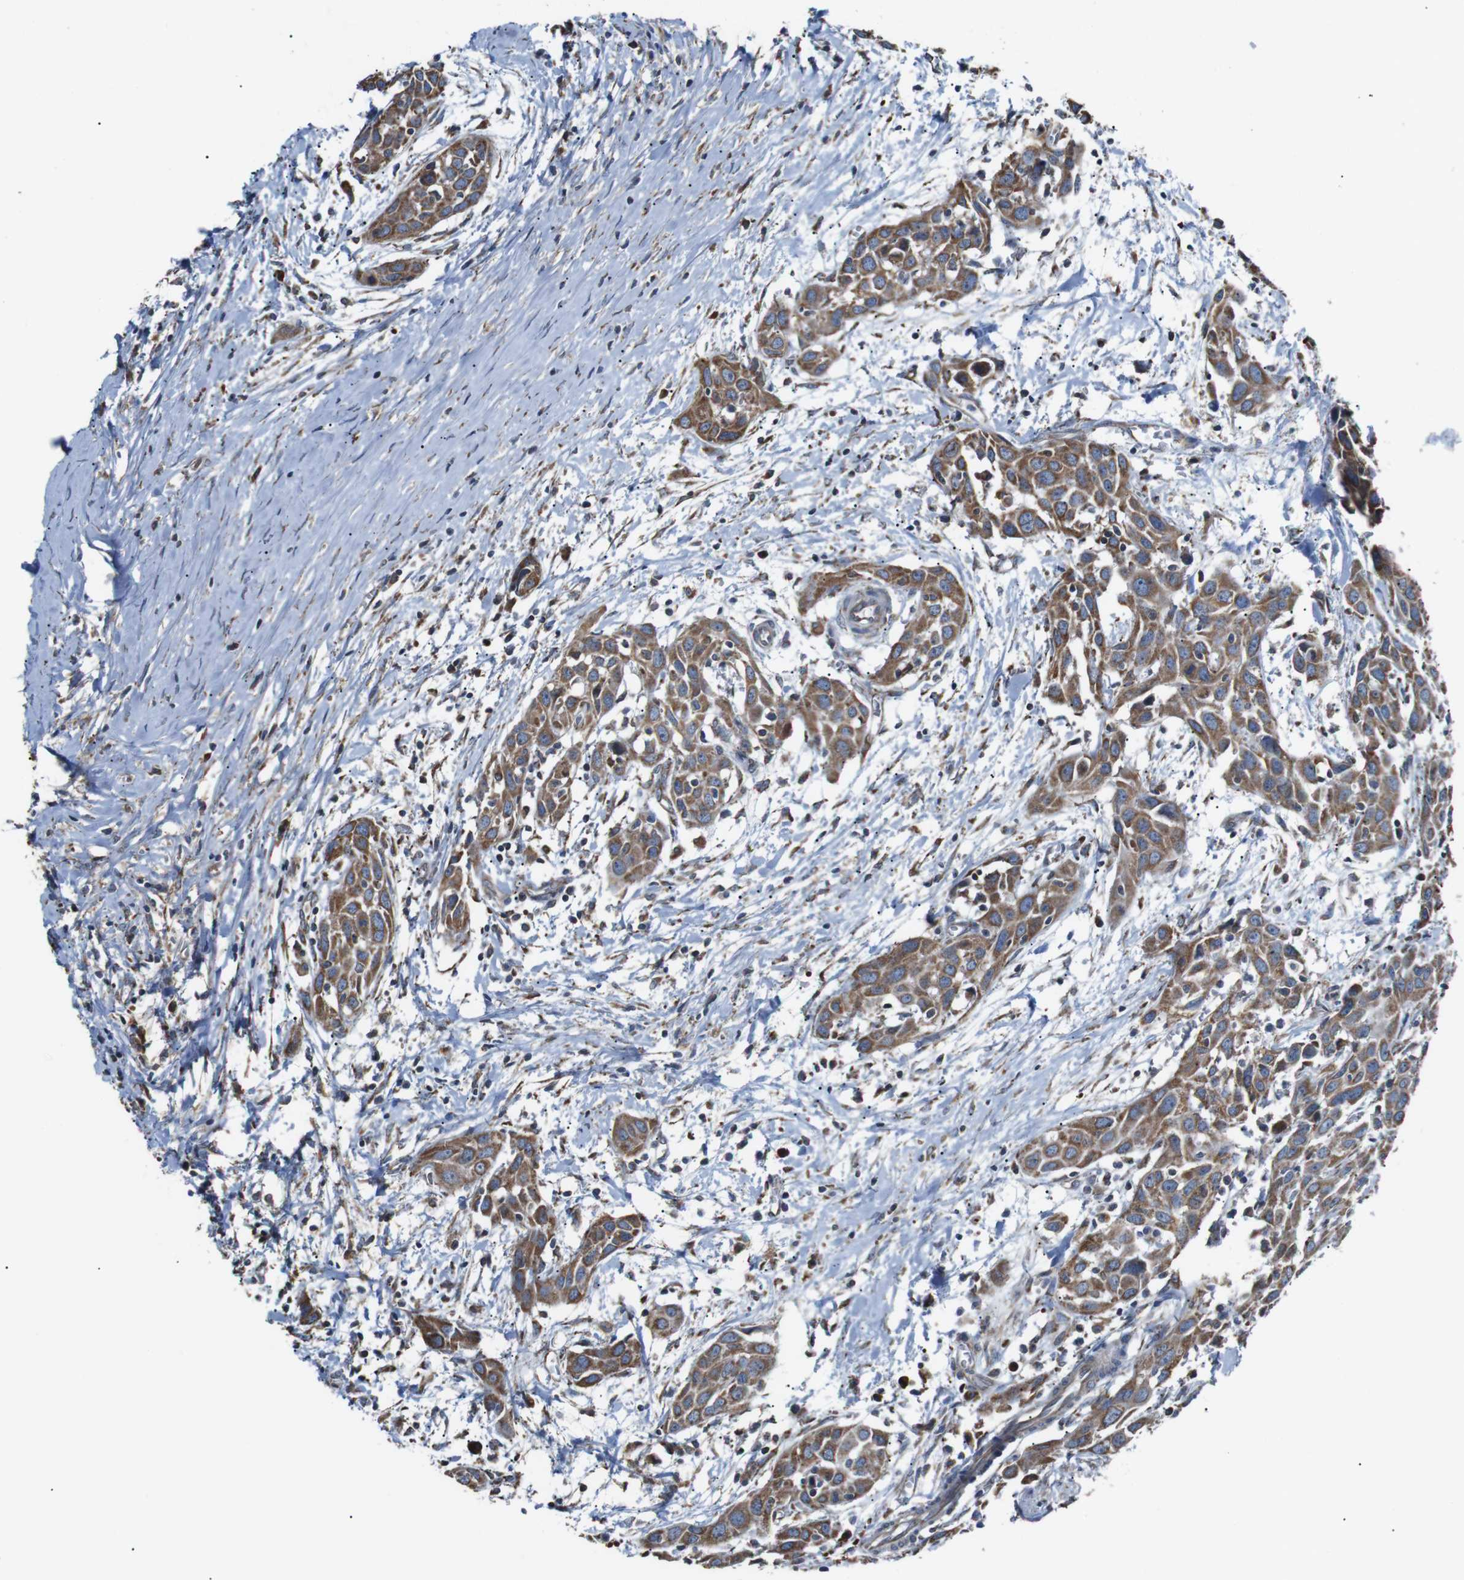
{"staining": {"intensity": "moderate", "quantity": ">75%", "location": "cytoplasmic/membranous"}, "tissue": "head and neck cancer", "cell_type": "Tumor cells", "image_type": "cancer", "snomed": [{"axis": "morphology", "description": "Squamous cell carcinoma, NOS"}, {"axis": "topography", "description": "Oral tissue"}, {"axis": "topography", "description": "Head-Neck"}], "caption": "IHC staining of head and neck cancer (squamous cell carcinoma), which displays medium levels of moderate cytoplasmic/membranous staining in about >75% of tumor cells indicating moderate cytoplasmic/membranous protein positivity. The staining was performed using DAB (3,3'-diaminobenzidine) (brown) for protein detection and nuclei were counterstained in hematoxylin (blue).", "gene": "CISD2", "patient": {"sex": "female", "age": 50}}